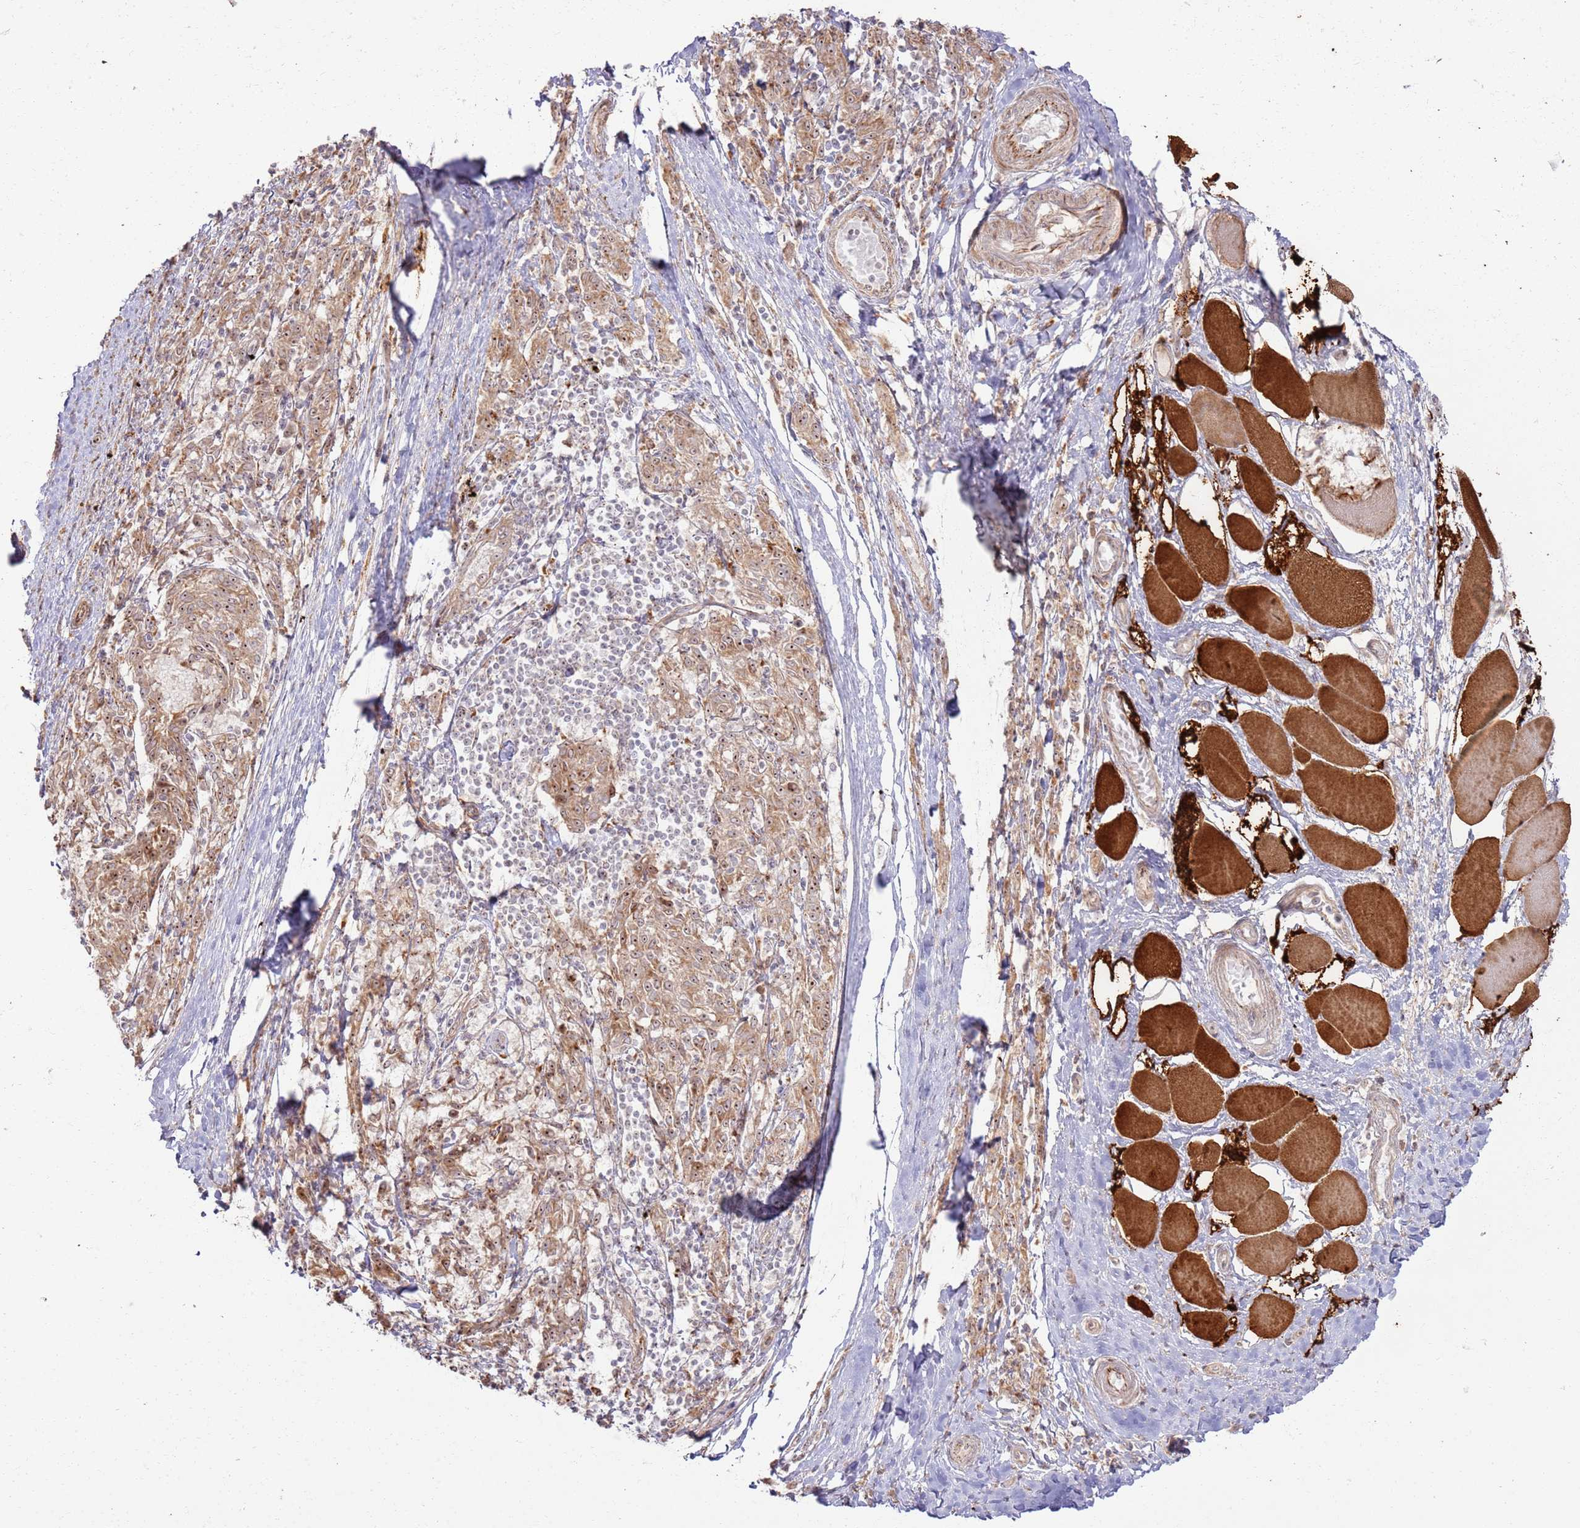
{"staining": {"intensity": "moderate", "quantity": ">75%", "location": "cytoplasmic/membranous,nuclear"}, "tissue": "melanoma", "cell_type": "Tumor cells", "image_type": "cancer", "snomed": [{"axis": "morphology", "description": "Malignant melanoma, NOS"}, {"axis": "topography", "description": "Skin"}], "caption": "Protein expression by immunohistochemistry (IHC) displays moderate cytoplasmic/membranous and nuclear staining in about >75% of tumor cells in melanoma.", "gene": "CNPY1", "patient": {"sex": "female", "age": 72}}